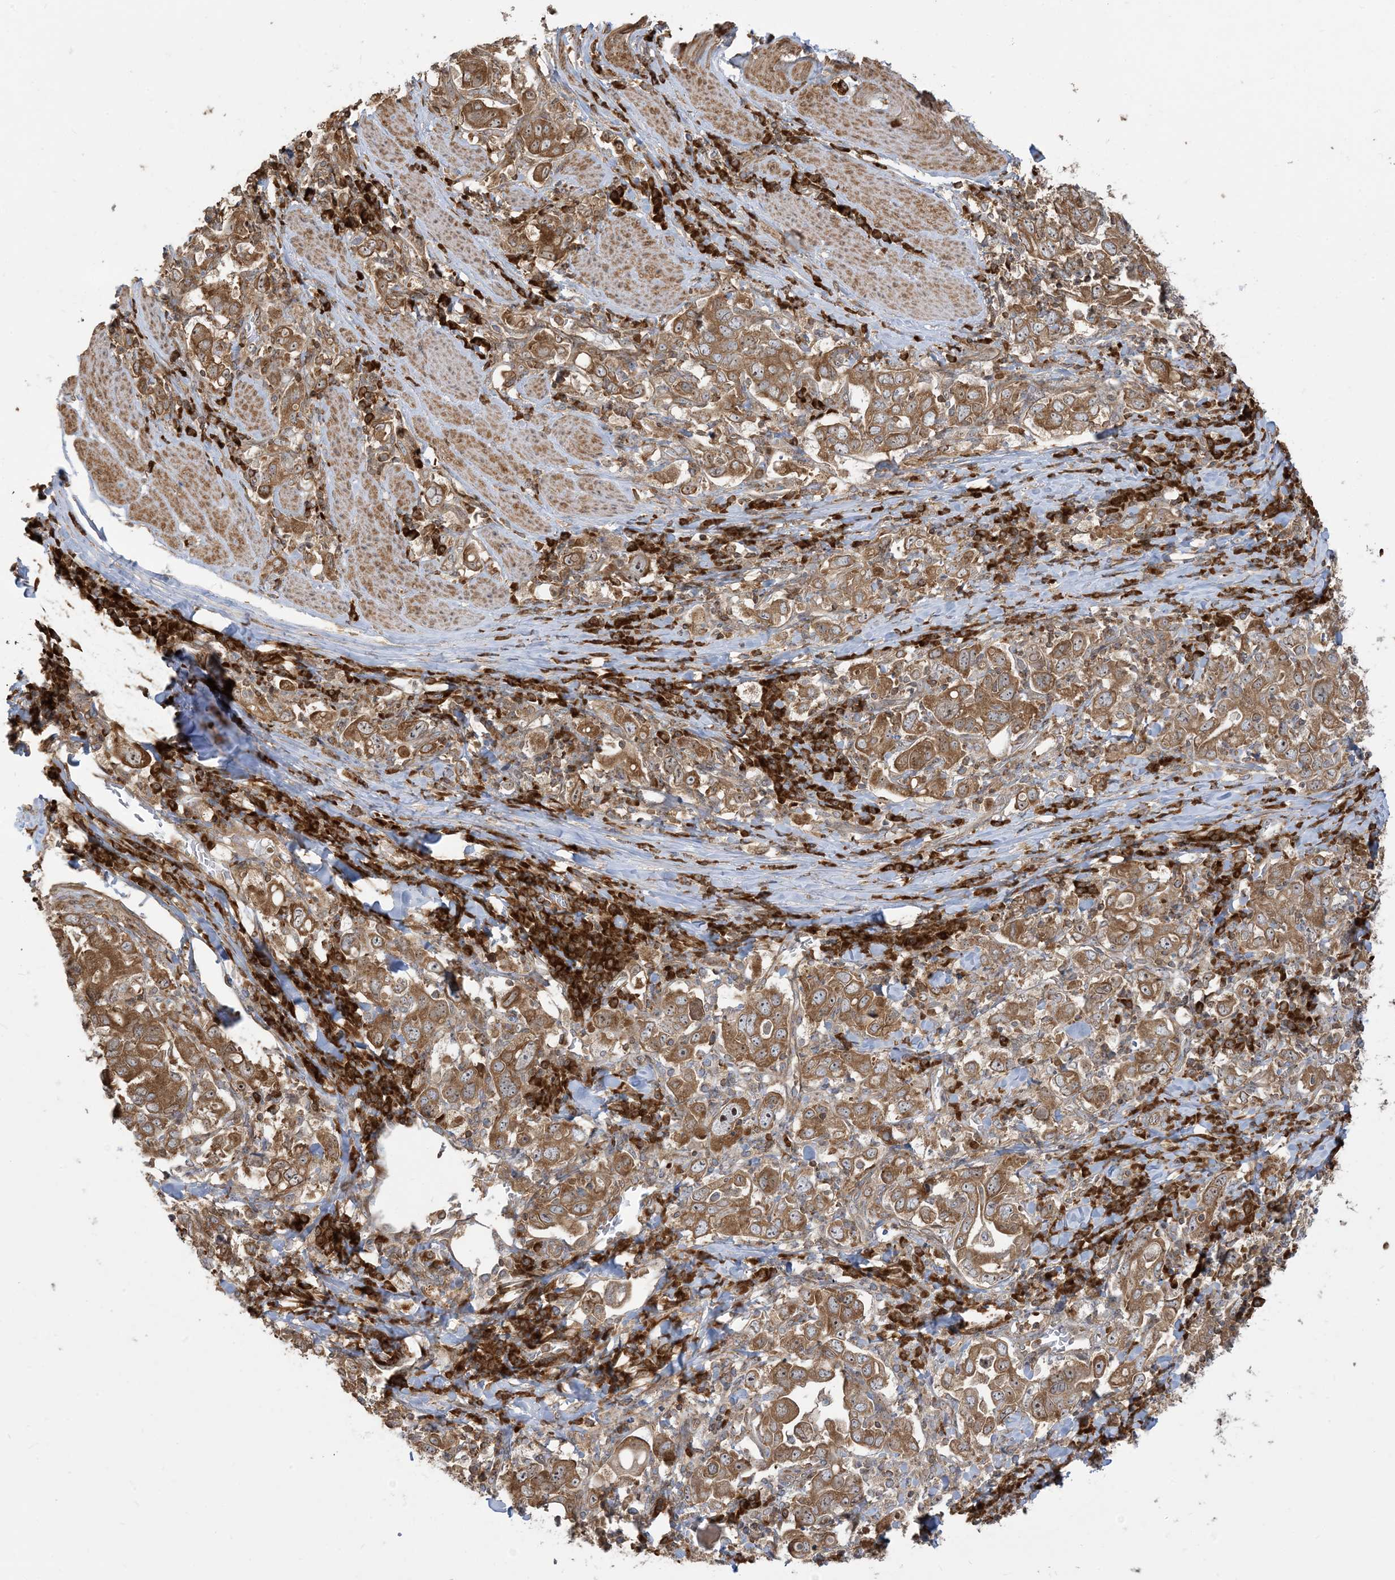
{"staining": {"intensity": "moderate", "quantity": ">75%", "location": "cytoplasmic/membranous,nuclear"}, "tissue": "stomach cancer", "cell_type": "Tumor cells", "image_type": "cancer", "snomed": [{"axis": "morphology", "description": "Adenocarcinoma, NOS"}, {"axis": "topography", "description": "Stomach, upper"}], "caption": "Stomach cancer stained with a protein marker exhibits moderate staining in tumor cells.", "gene": "SRP72", "patient": {"sex": "male", "age": 62}}